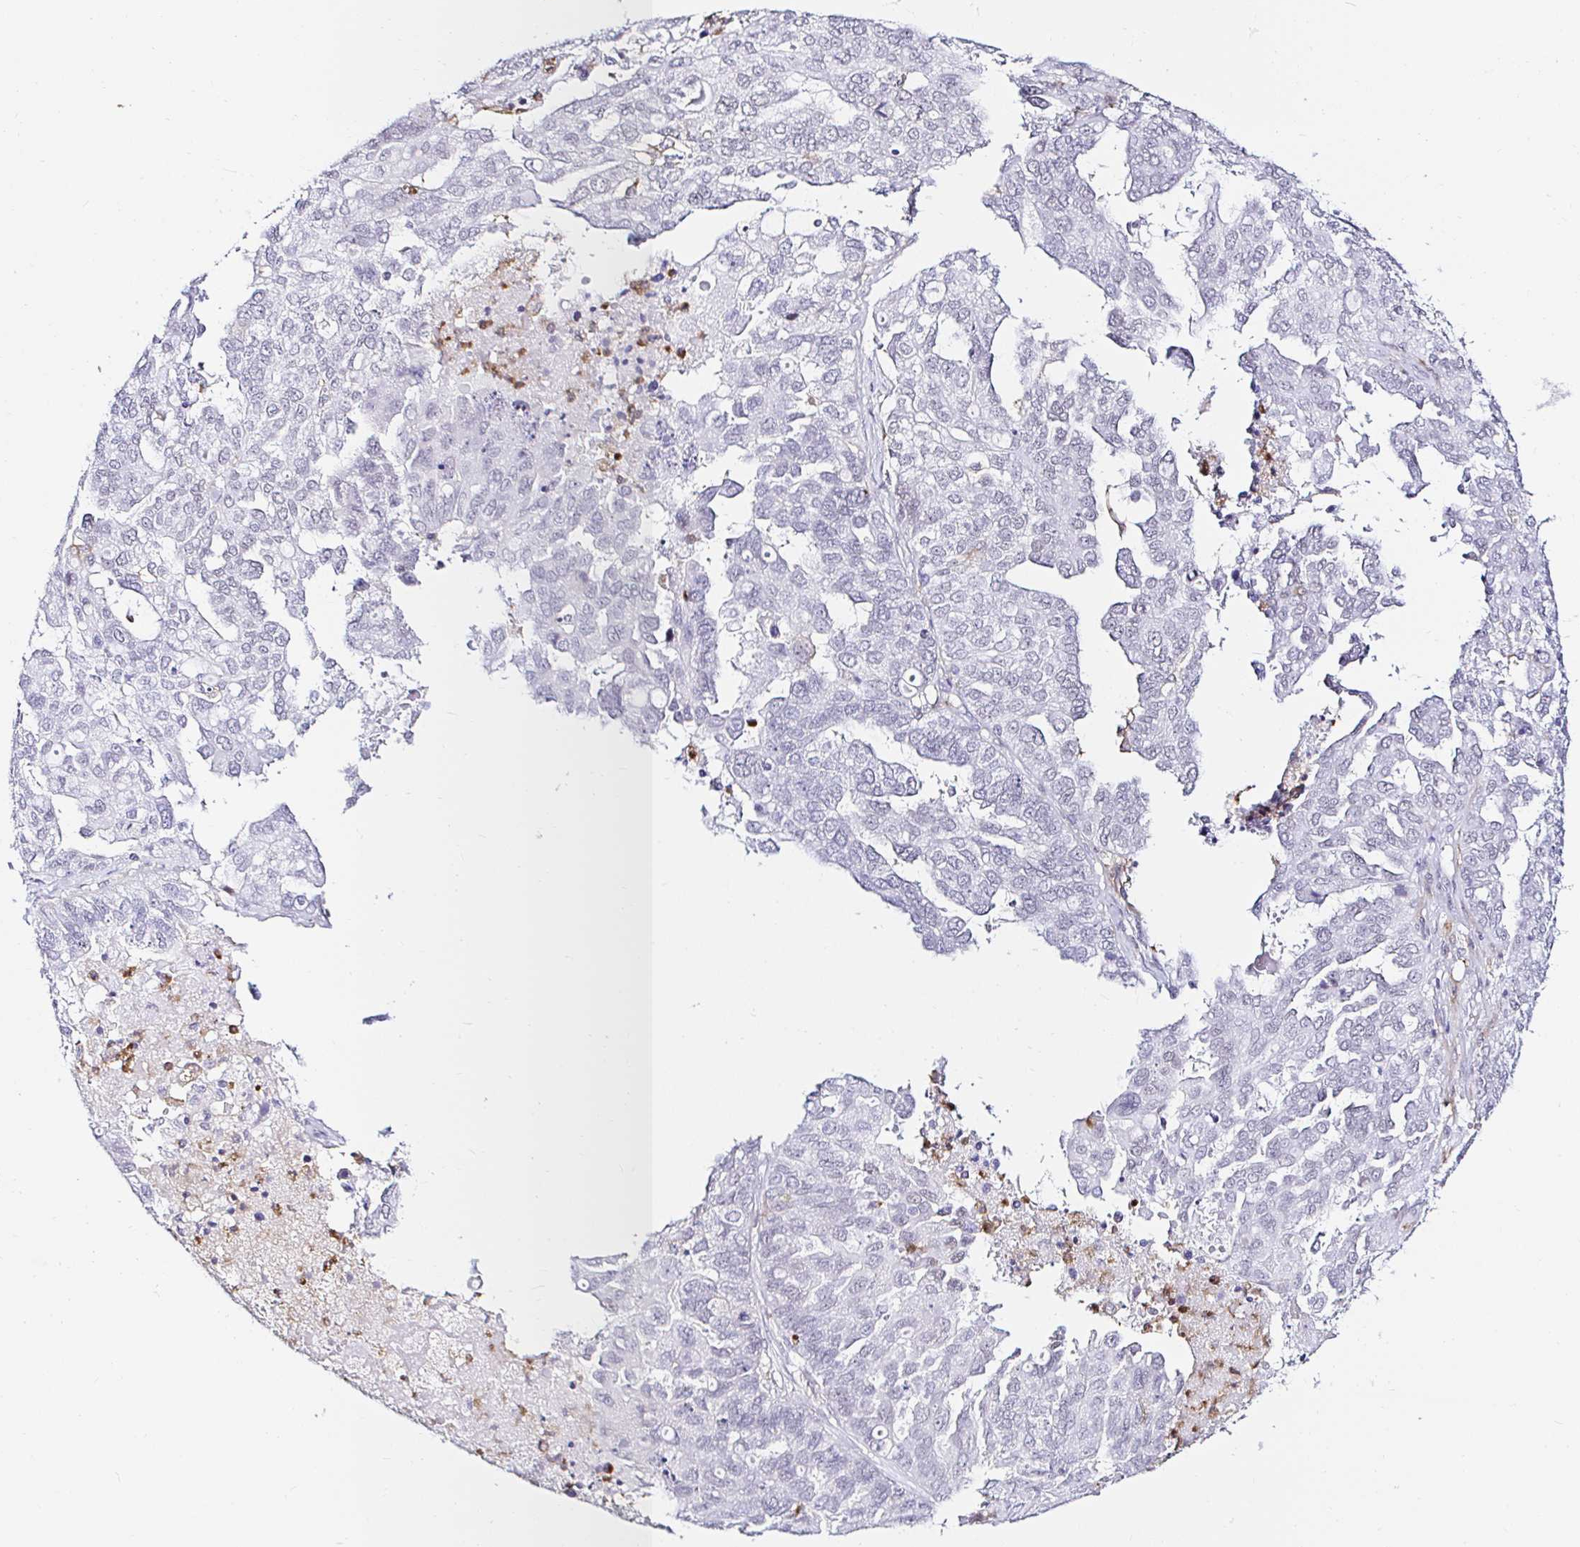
{"staining": {"intensity": "negative", "quantity": "none", "location": "none"}, "tissue": "ovarian cancer", "cell_type": "Tumor cells", "image_type": "cancer", "snomed": [{"axis": "morphology", "description": "Cystadenocarcinoma, serous, NOS"}, {"axis": "topography", "description": "Ovary"}], "caption": "High power microscopy micrograph of an immunohistochemistry image of ovarian serous cystadenocarcinoma, revealing no significant expression in tumor cells.", "gene": "CYBB", "patient": {"sex": "female", "age": 53}}